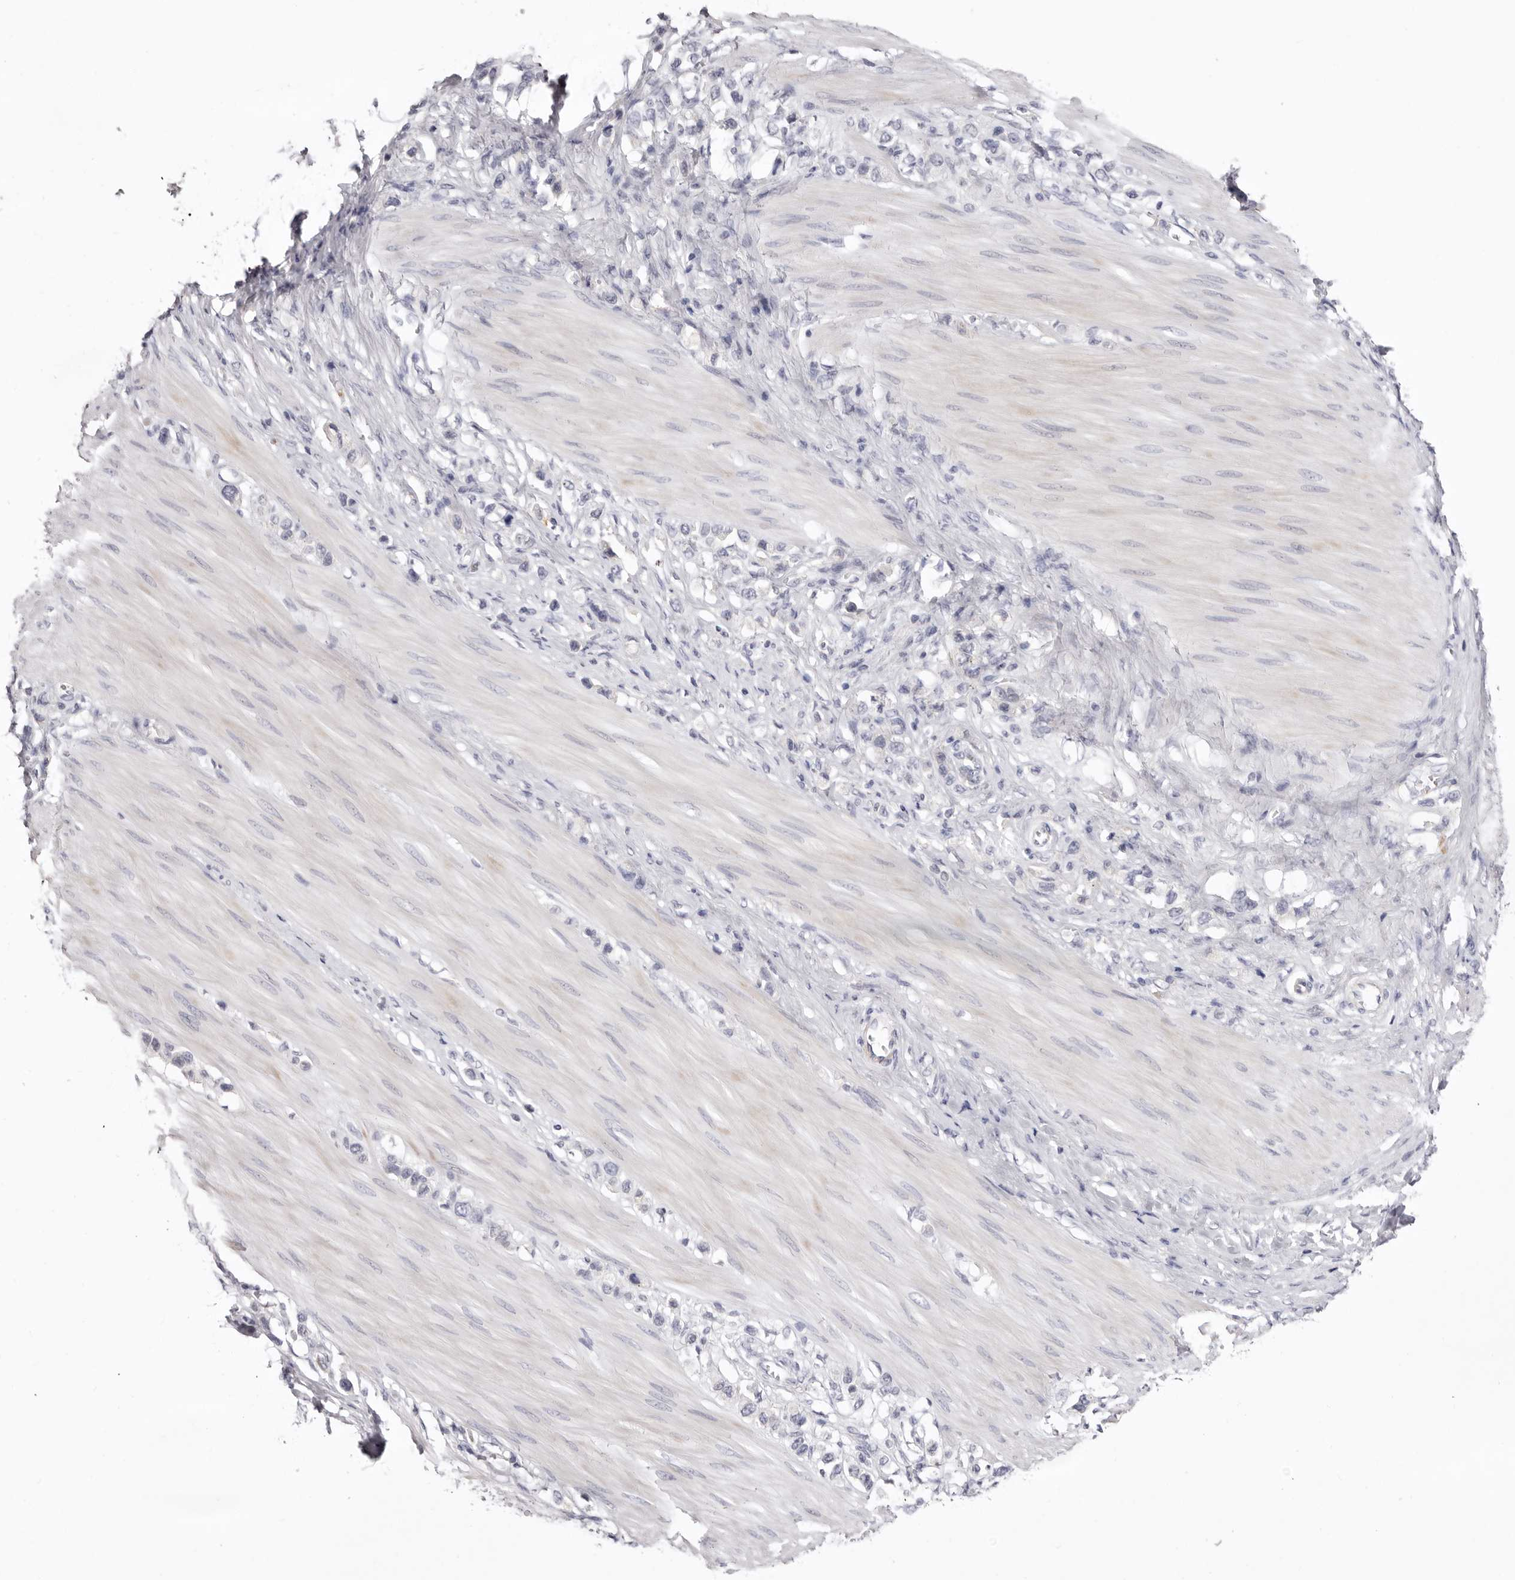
{"staining": {"intensity": "negative", "quantity": "none", "location": "none"}, "tissue": "stomach cancer", "cell_type": "Tumor cells", "image_type": "cancer", "snomed": [{"axis": "morphology", "description": "Adenocarcinoma, NOS"}, {"axis": "topography", "description": "Stomach"}], "caption": "Tumor cells are negative for protein expression in human adenocarcinoma (stomach).", "gene": "LMLN", "patient": {"sex": "female", "age": 65}}